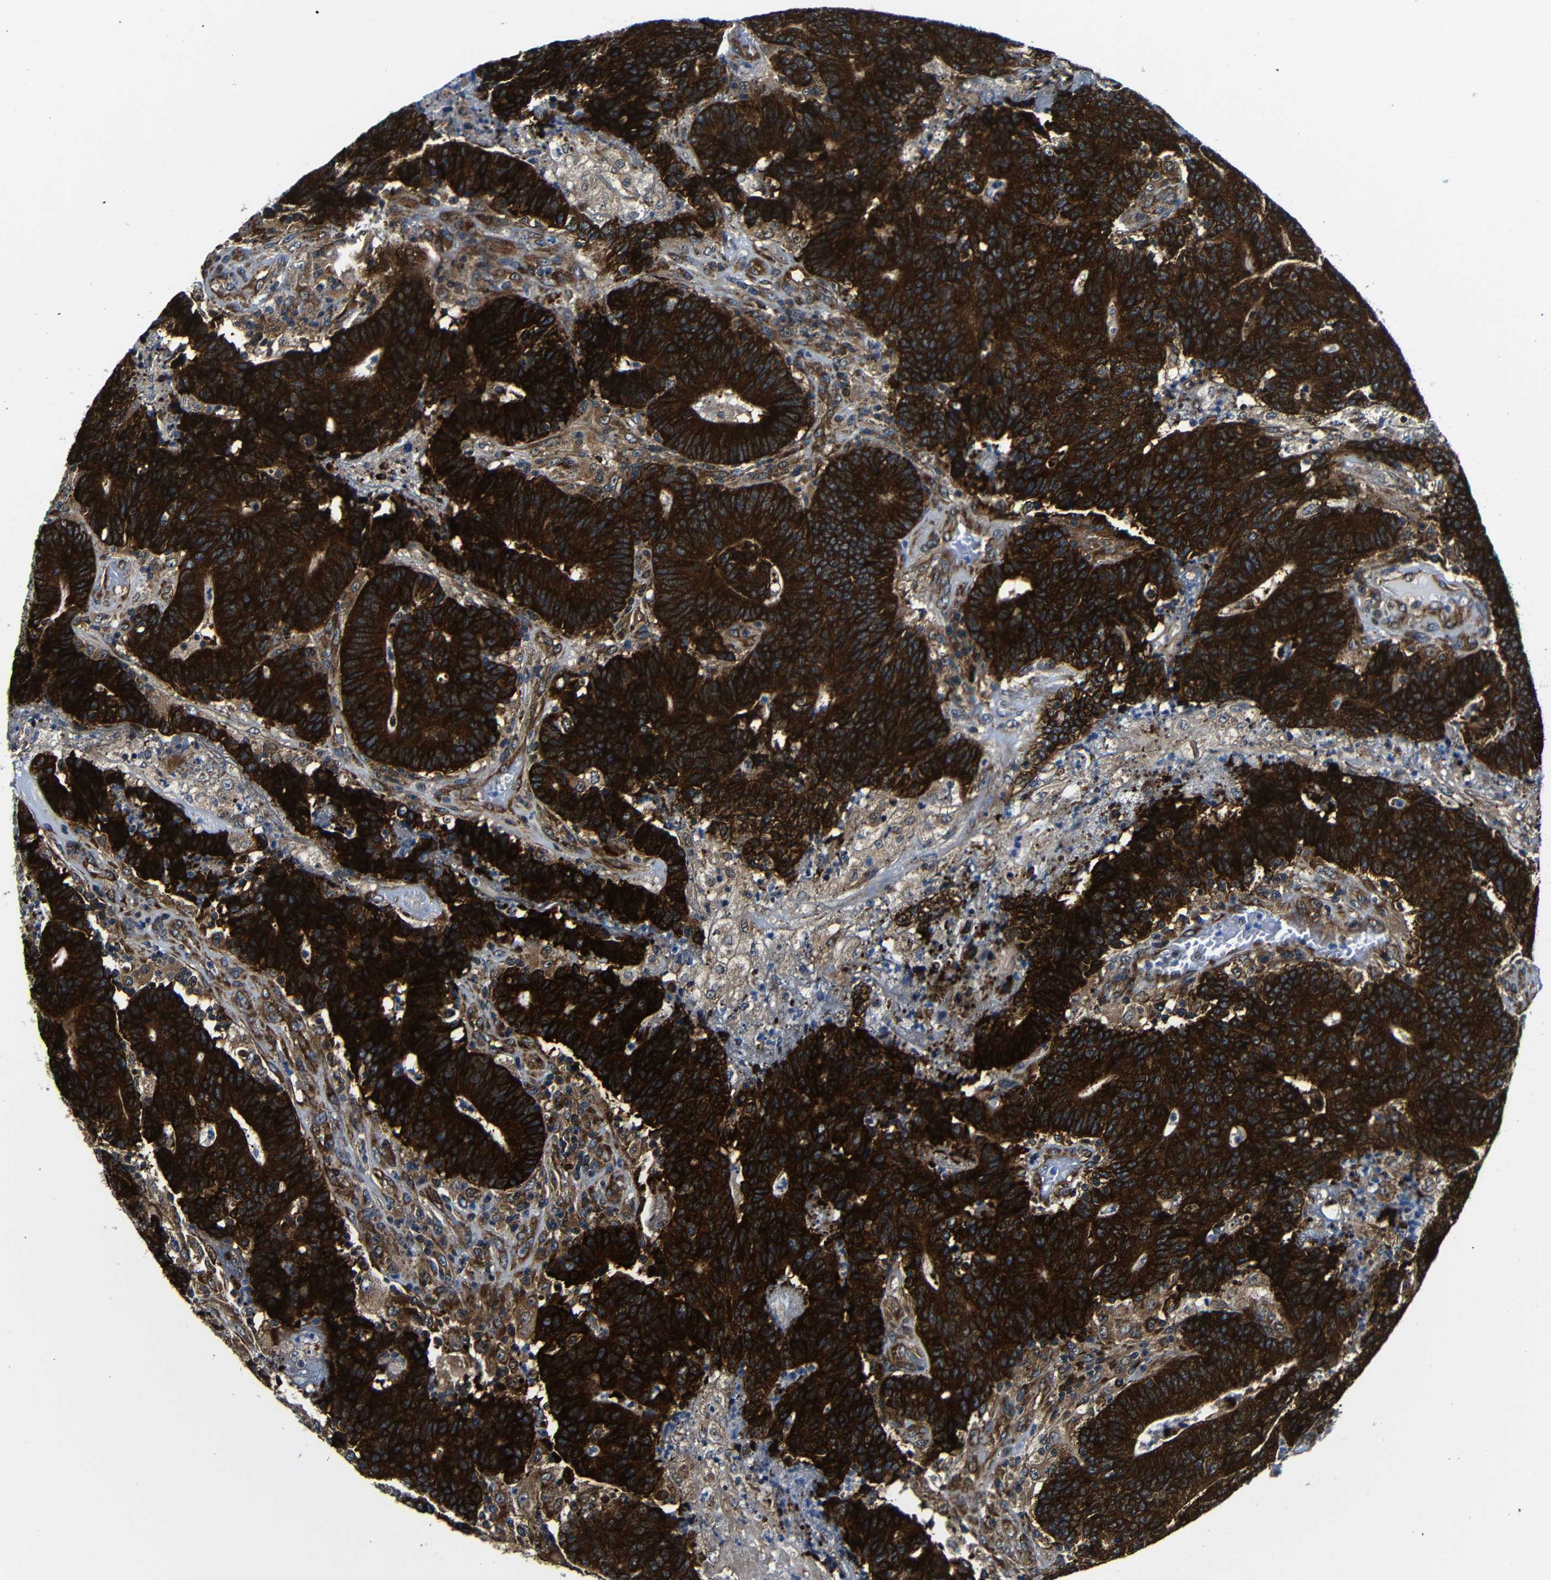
{"staining": {"intensity": "strong", "quantity": ">75%", "location": "cytoplasmic/membranous"}, "tissue": "colorectal cancer", "cell_type": "Tumor cells", "image_type": "cancer", "snomed": [{"axis": "morphology", "description": "Normal tissue, NOS"}, {"axis": "morphology", "description": "Adenocarcinoma, NOS"}, {"axis": "topography", "description": "Colon"}], "caption": "Immunohistochemistry micrograph of neoplastic tissue: human colorectal cancer stained using immunohistochemistry displays high levels of strong protein expression localized specifically in the cytoplasmic/membranous of tumor cells, appearing as a cytoplasmic/membranous brown color.", "gene": "ABCE1", "patient": {"sex": "female", "age": 75}}